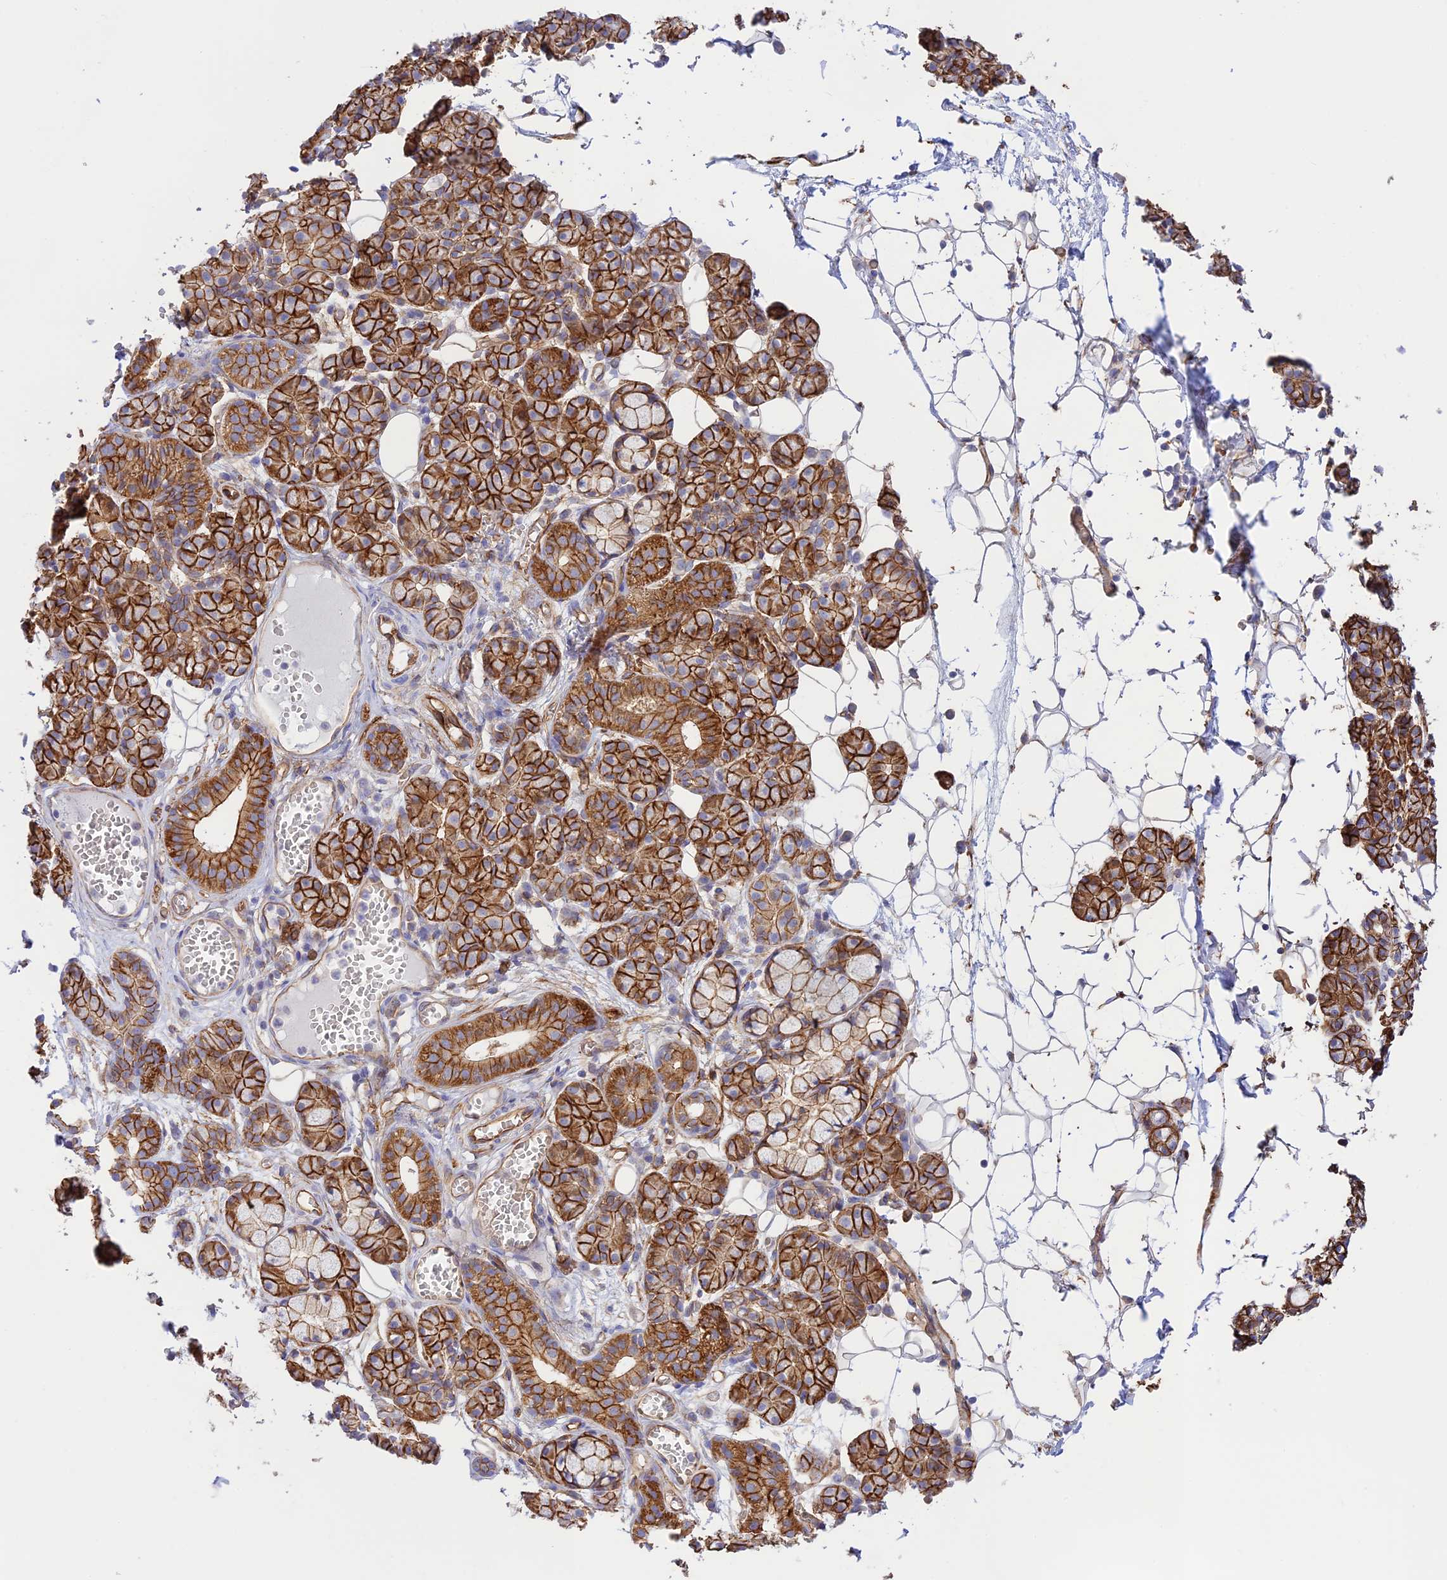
{"staining": {"intensity": "strong", "quantity": ">75%", "location": "cytoplasmic/membranous"}, "tissue": "salivary gland", "cell_type": "Glandular cells", "image_type": "normal", "snomed": [{"axis": "morphology", "description": "Normal tissue, NOS"}, {"axis": "topography", "description": "Salivary gland"}], "caption": "Protein positivity by immunohistochemistry displays strong cytoplasmic/membranous positivity in about >75% of glandular cells in benign salivary gland. The protein of interest is stained brown, and the nuclei are stained in blue (DAB (3,3'-diaminobenzidine) IHC with brightfield microscopy, high magnification).", "gene": "YPEL5", "patient": {"sex": "male", "age": 63}}